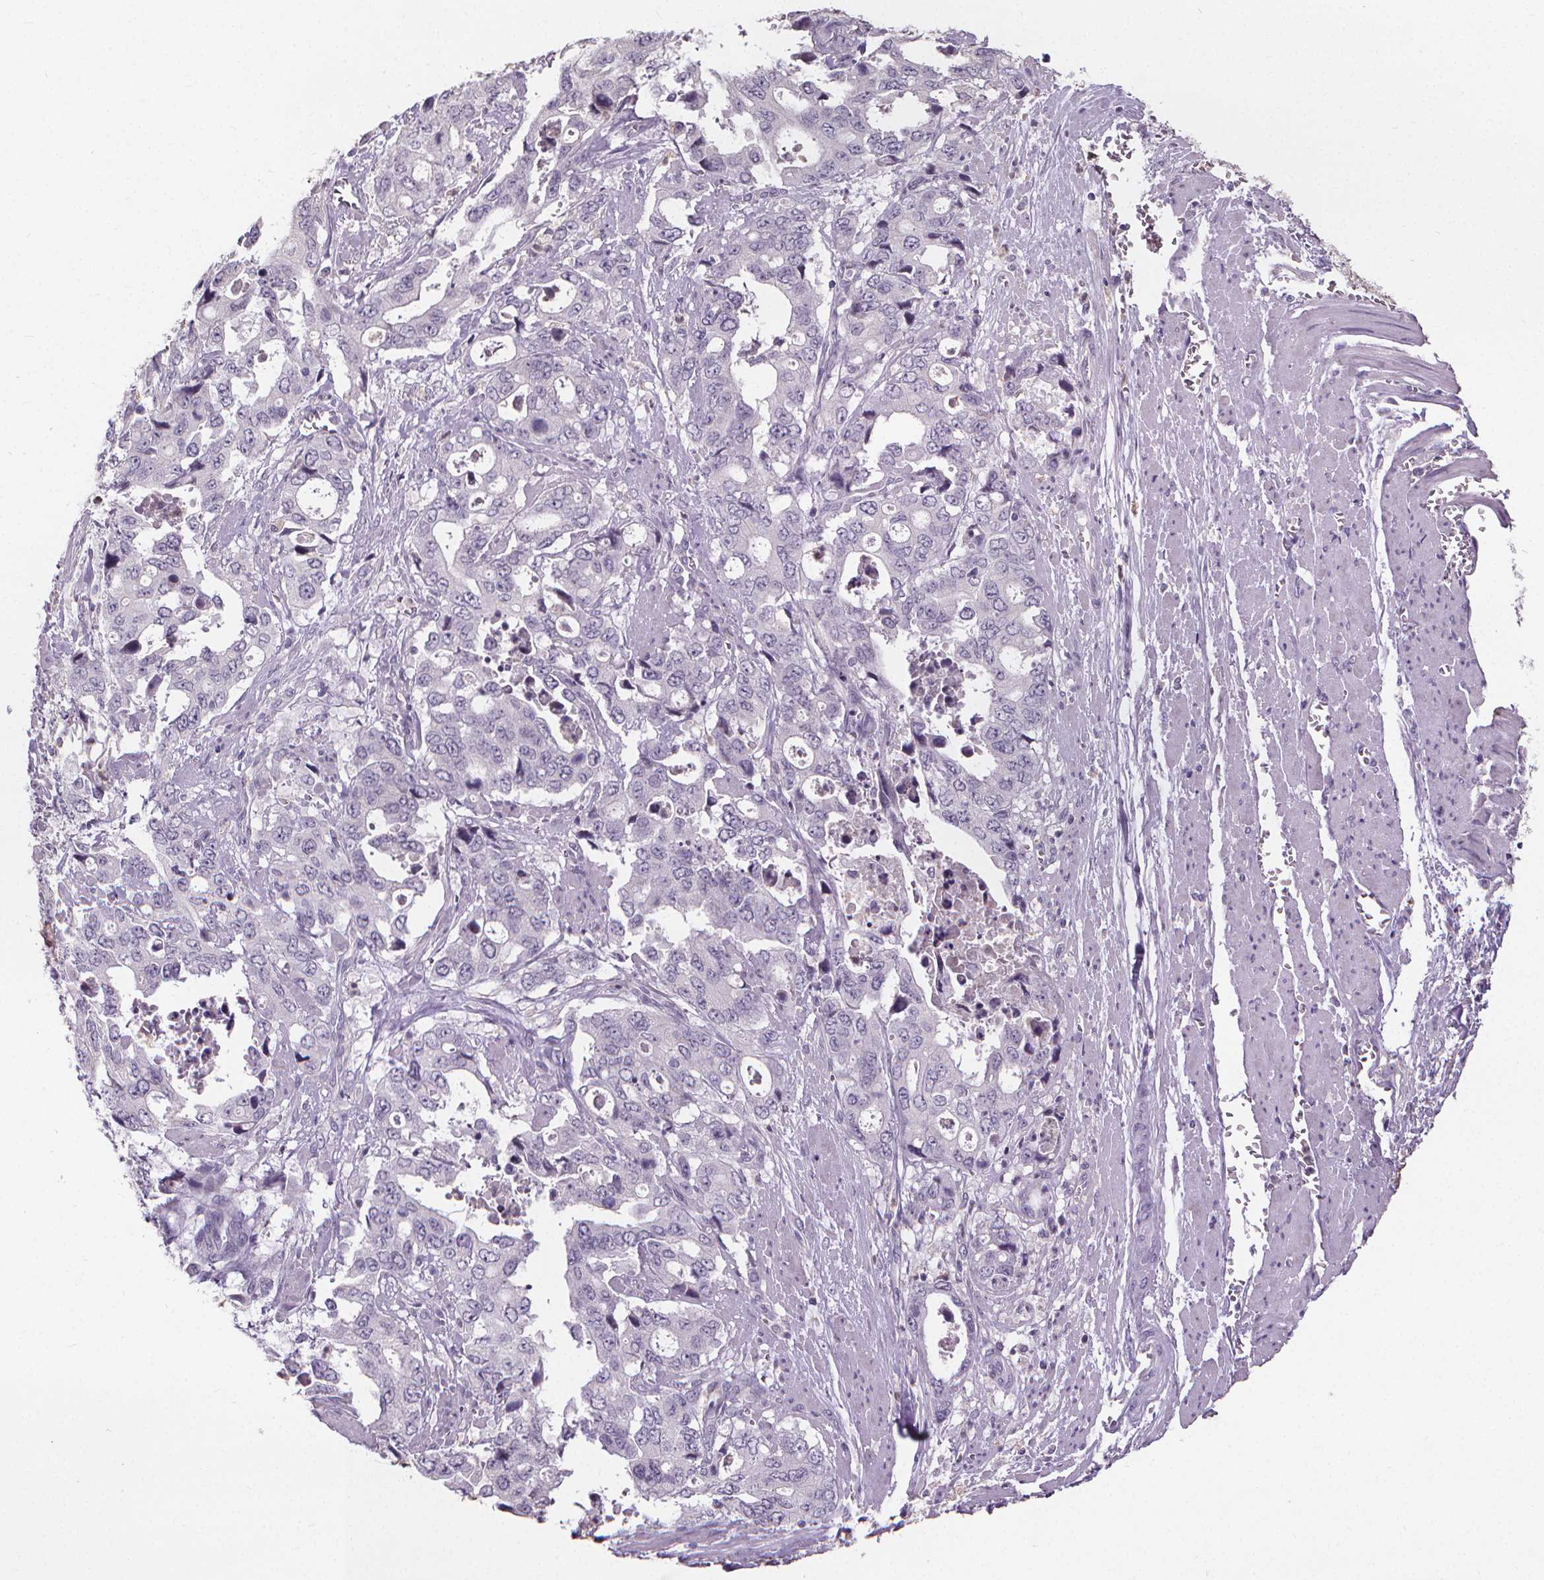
{"staining": {"intensity": "negative", "quantity": "none", "location": "none"}, "tissue": "stomach cancer", "cell_type": "Tumor cells", "image_type": "cancer", "snomed": [{"axis": "morphology", "description": "Adenocarcinoma, NOS"}, {"axis": "topography", "description": "Stomach, upper"}], "caption": "DAB (3,3'-diaminobenzidine) immunohistochemical staining of human stomach adenocarcinoma exhibits no significant expression in tumor cells.", "gene": "ATP6V1D", "patient": {"sex": "male", "age": 74}}